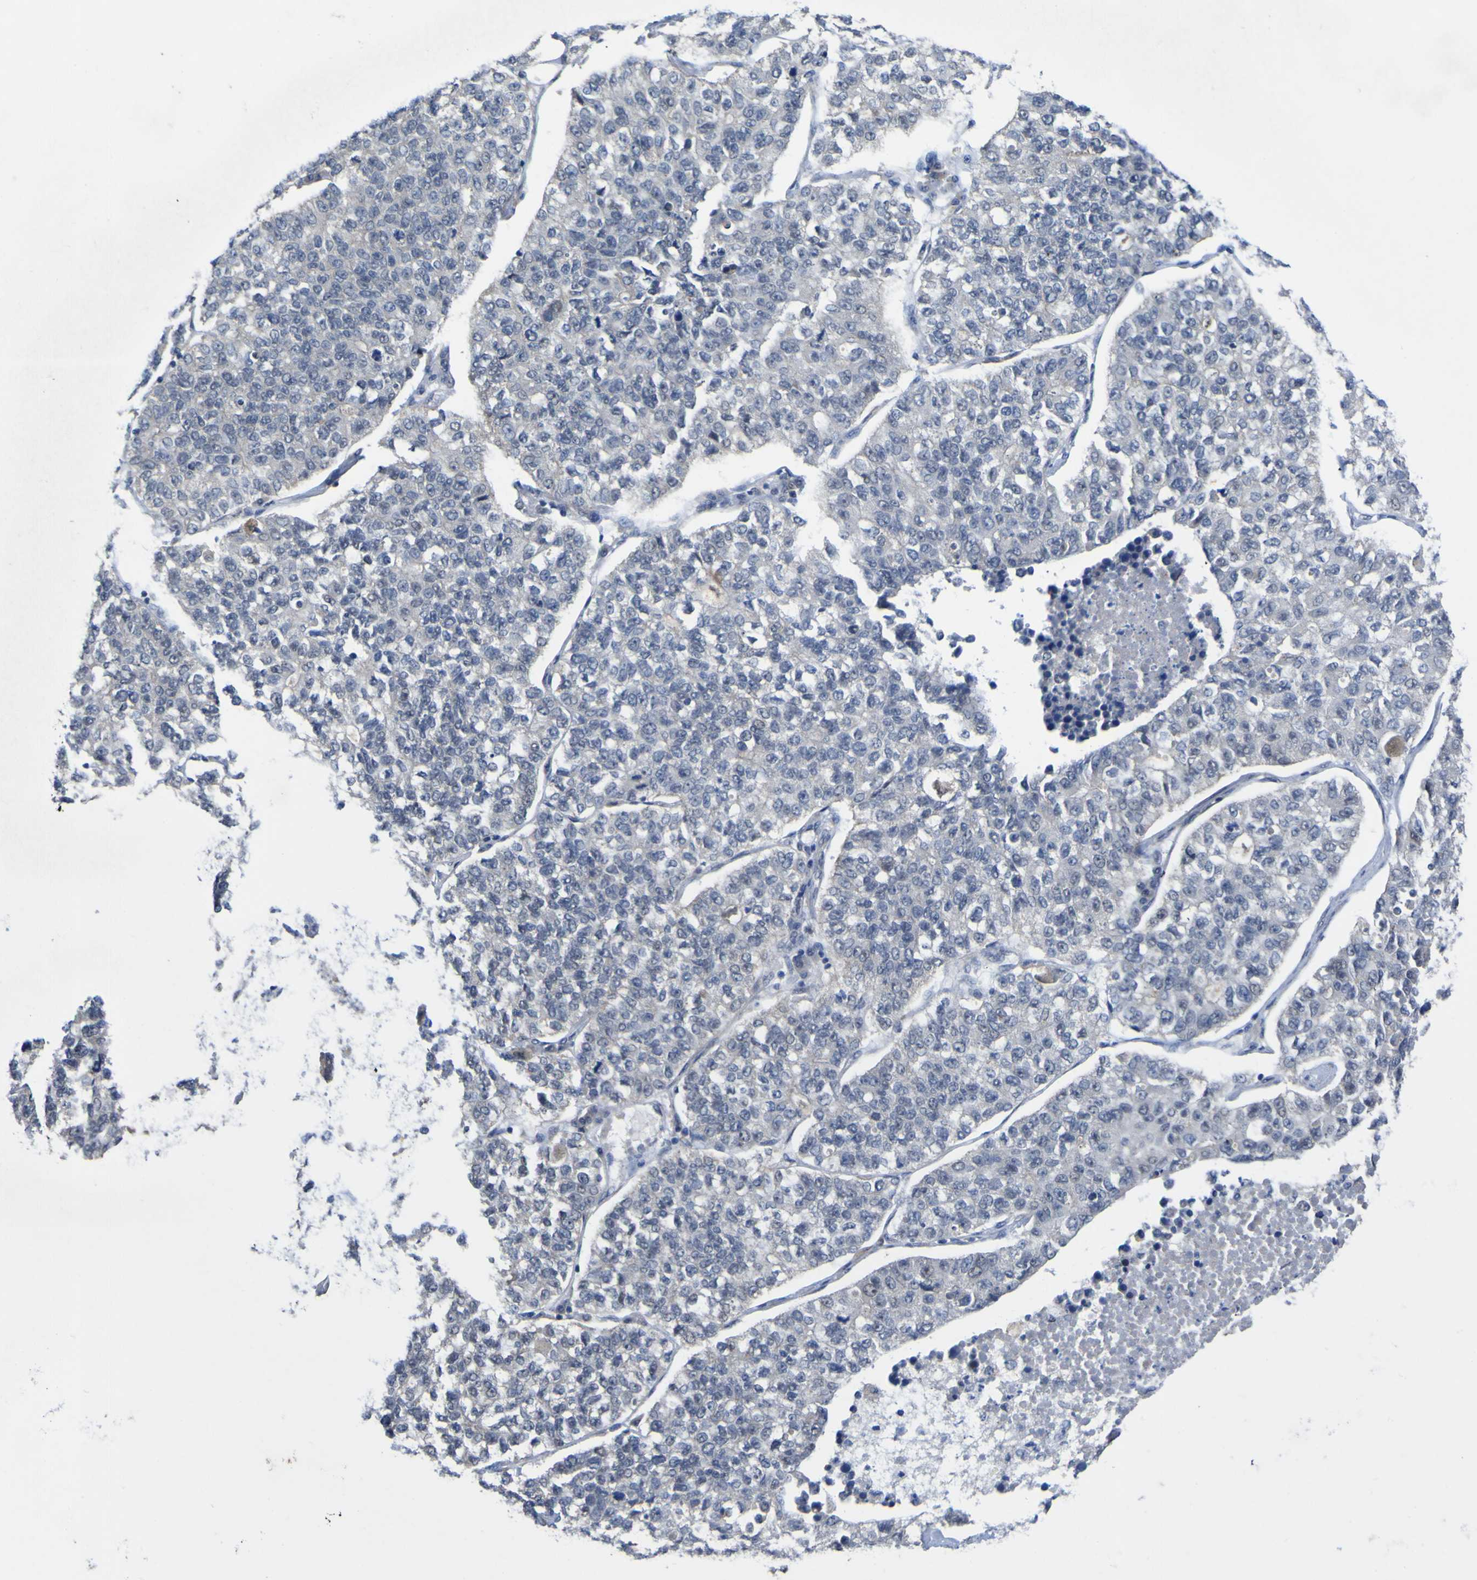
{"staining": {"intensity": "negative", "quantity": "none", "location": "none"}, "tissue": "lung cancer", "cell_type": "Tumor cells", "image_type": "cancer", "snomed": [{"axis": "morphology", "description": "Adenocarcinoma, NOS"}, {"axis": "topography", "description": "Lung"}], "caption": "Immunohistochemical staining of human lung adenocarcinoma displays no significant staining in tumor cells. Nuclei are stained in blue.", "gene": "TNFRSF11A", "patient": {"sex": "male", "age": 49}}